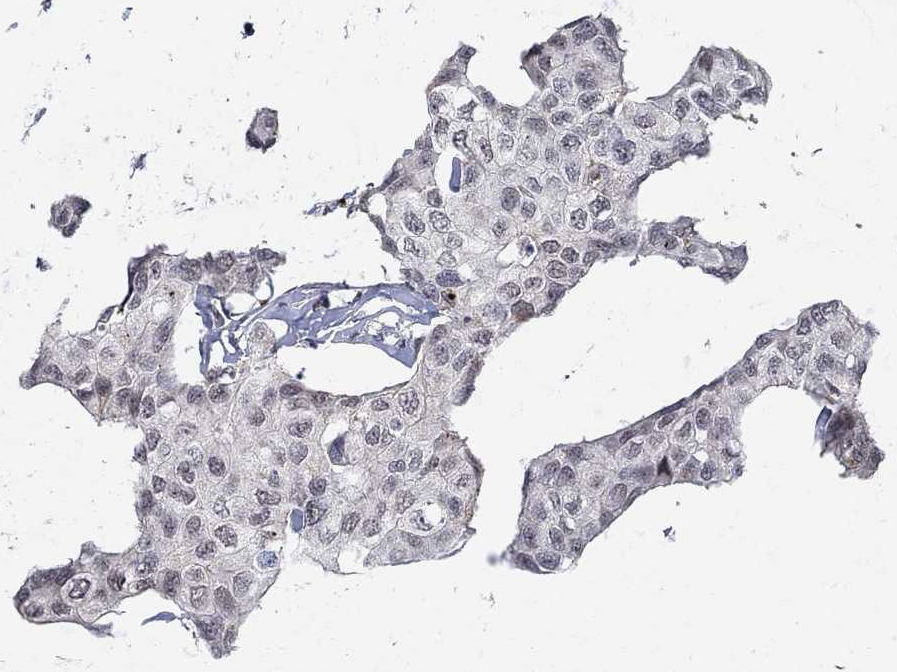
{"staining": {"intensity": "negative", "quantity": "none", "location": "none"}, "tissue": "breast cancer", "cell_type": "Tumor cells", "image_type": "cancer", "snomed": [{"axis": "morphology", "description": "Duct carcinoma"}, {"axis": "topography", "description": "Breast"}], "caption": "The image shows no significant expression in tumor cells of intraductal carcinoma (breast).", "gene": "THAP8", "patient": {"sex": "female", "age": 80}}